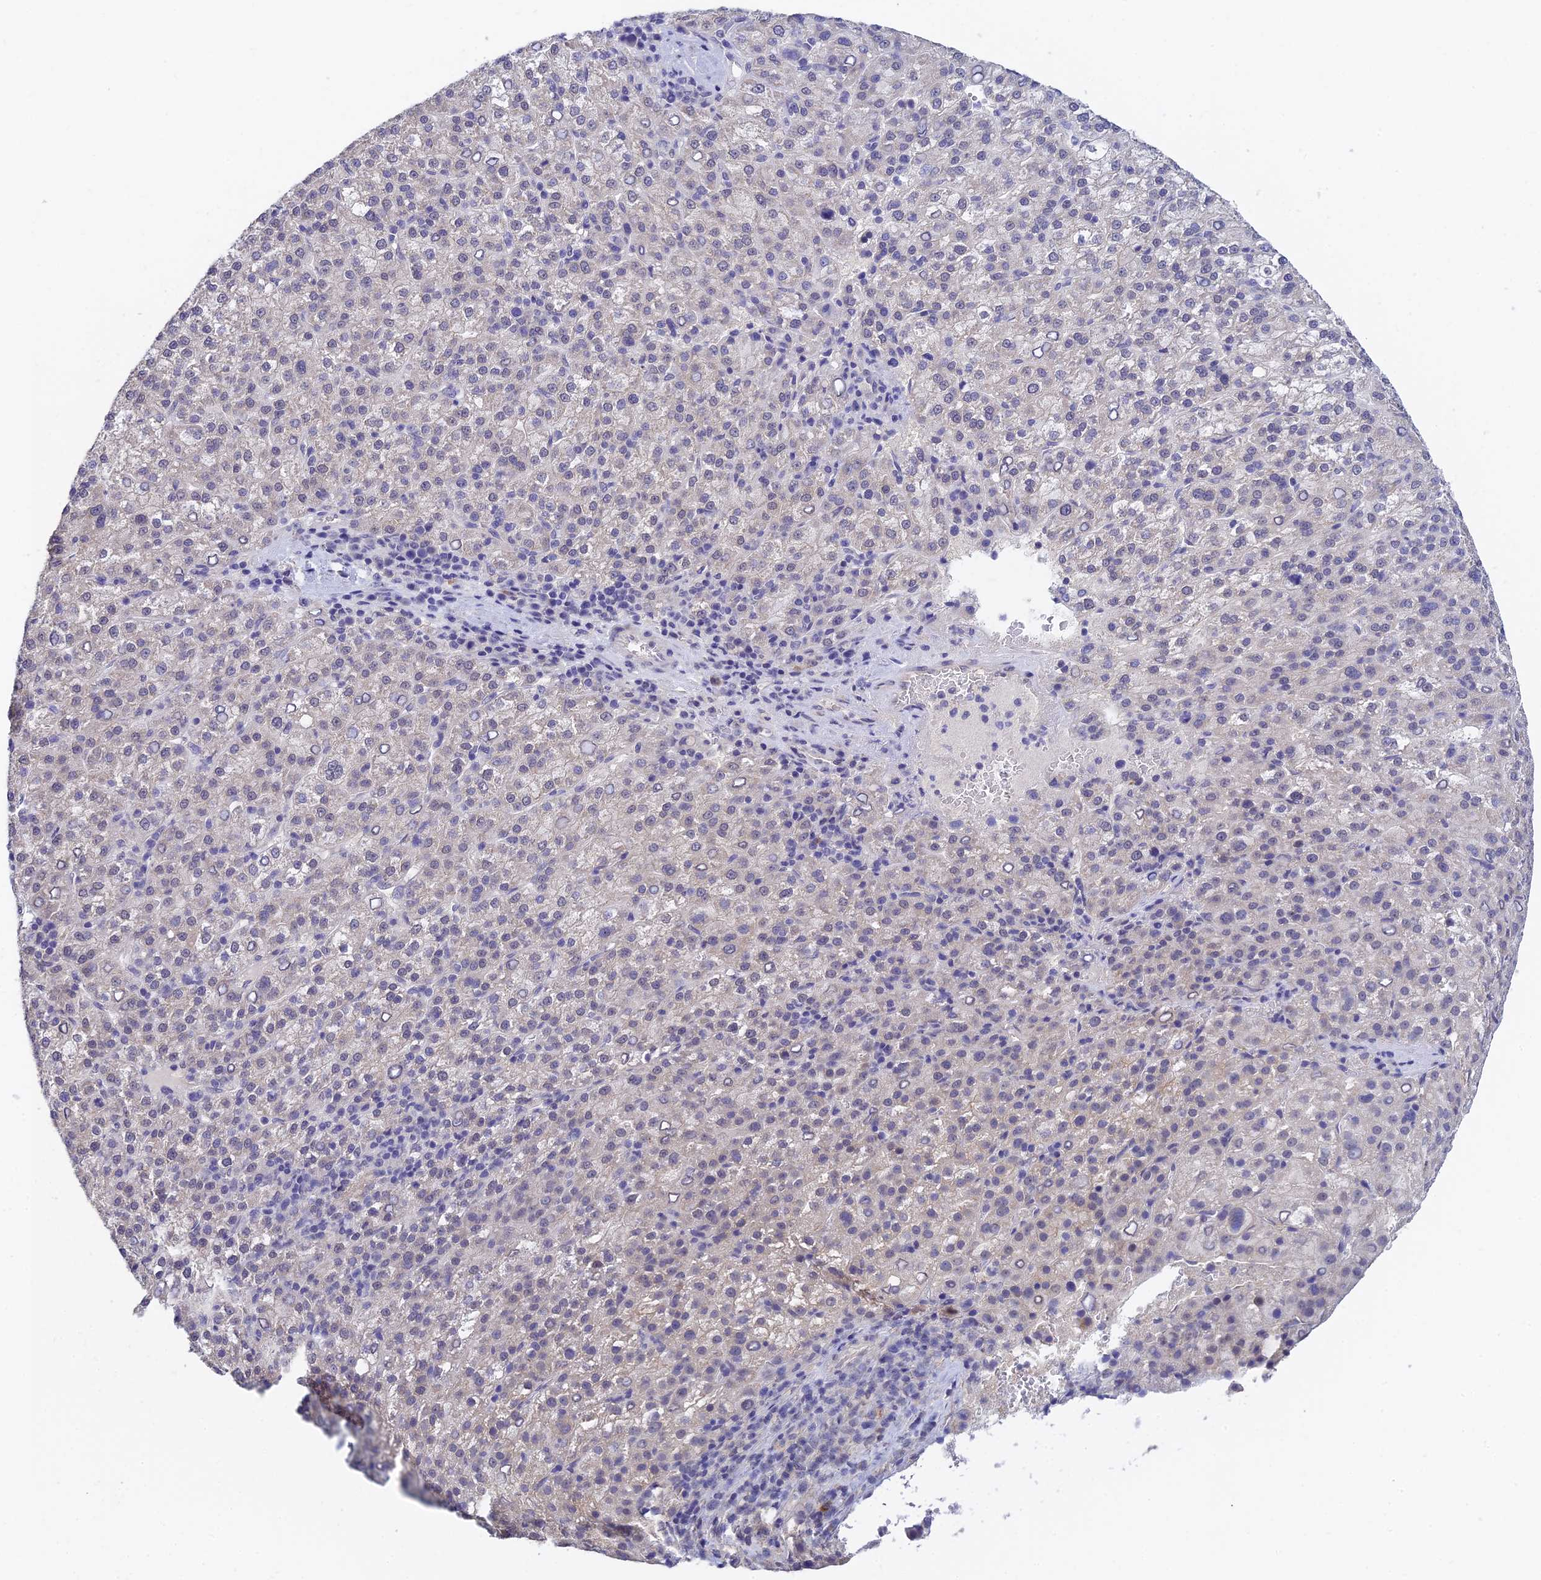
{"staining": {"intensity": "negative", "quantity": "none", "location": "none"}, "tissue": "liver cancer", "cell_type": "Tumor cells", "image_type": "cancer", "snomed": [{"axis": "morphology", "description": "Carcinoma, Hepatocellular, NOS"}, {"axis": "topography", "description": "Liver"}], "caption": "Liver cancer was stained to show a protein in brown. There is no significant expression in tumor cells. (Brightfield microscopy of DAB (3,3'-diaminobenzidine) IHC at high magnification).", "gene": "HOXB1", "patient": {"sex": "female", "age": 58}}